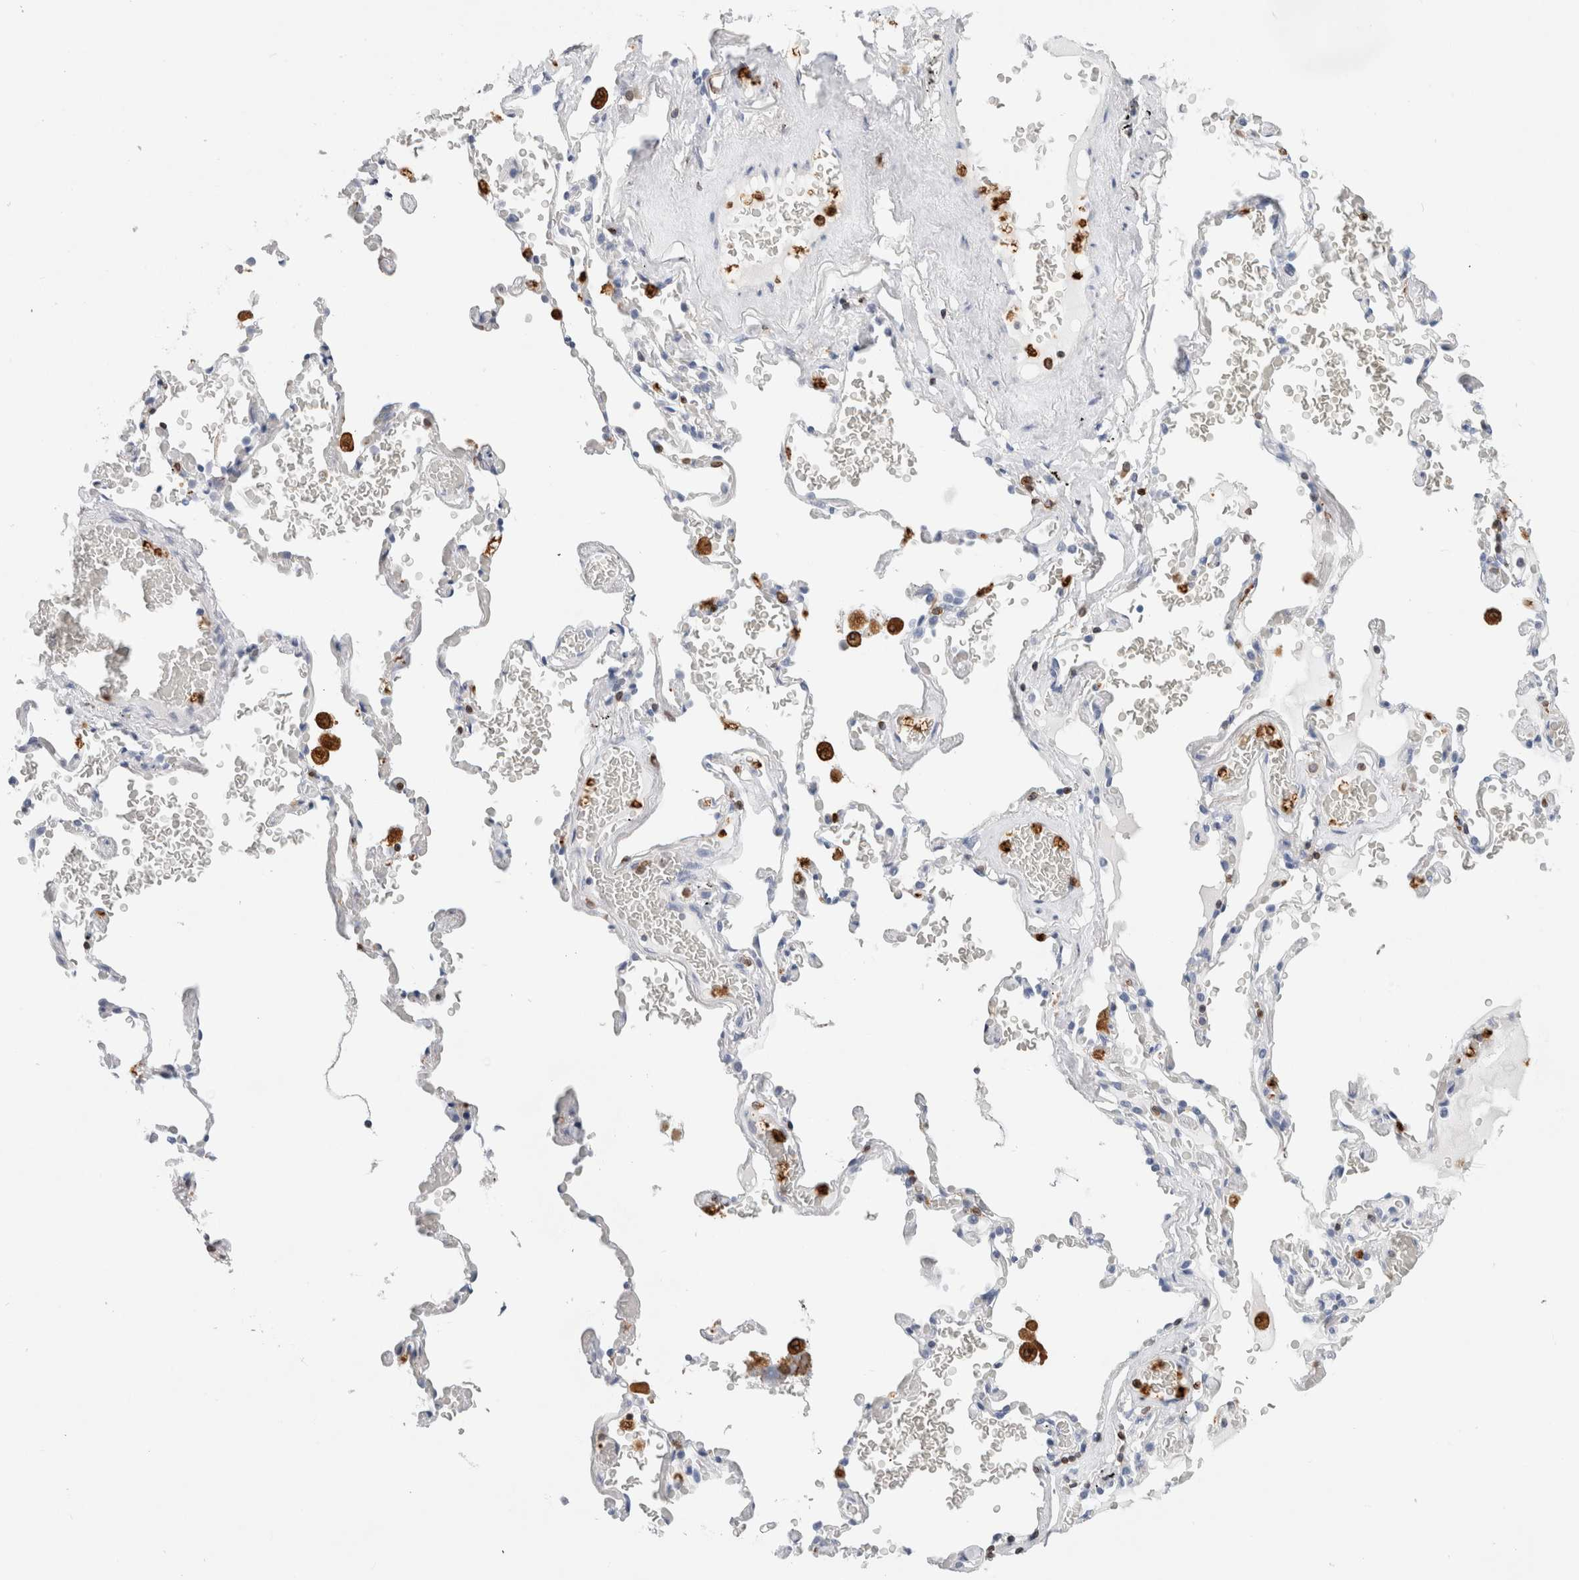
{"staining": {"intensity": "negative", "quantity": "none", "location": "none"}, "tissue": "adipose tissue", "cell_type": "Adipocytes", "image_type": "normal", "snomed": [{"axis": "morphology", "description": "Normal tissue, NOS"}, {"axis": "topography", "description": "Cartilage tissue"}, {"axis": "topography", "description": "Lung"}], "caption": "IHC of normal adipose tissue demonstrates no expression in adipocytes. Nuclei are stained in blue.", "gene": "ALOX5AP", "patient": {"sex": "female", "age": 77}}